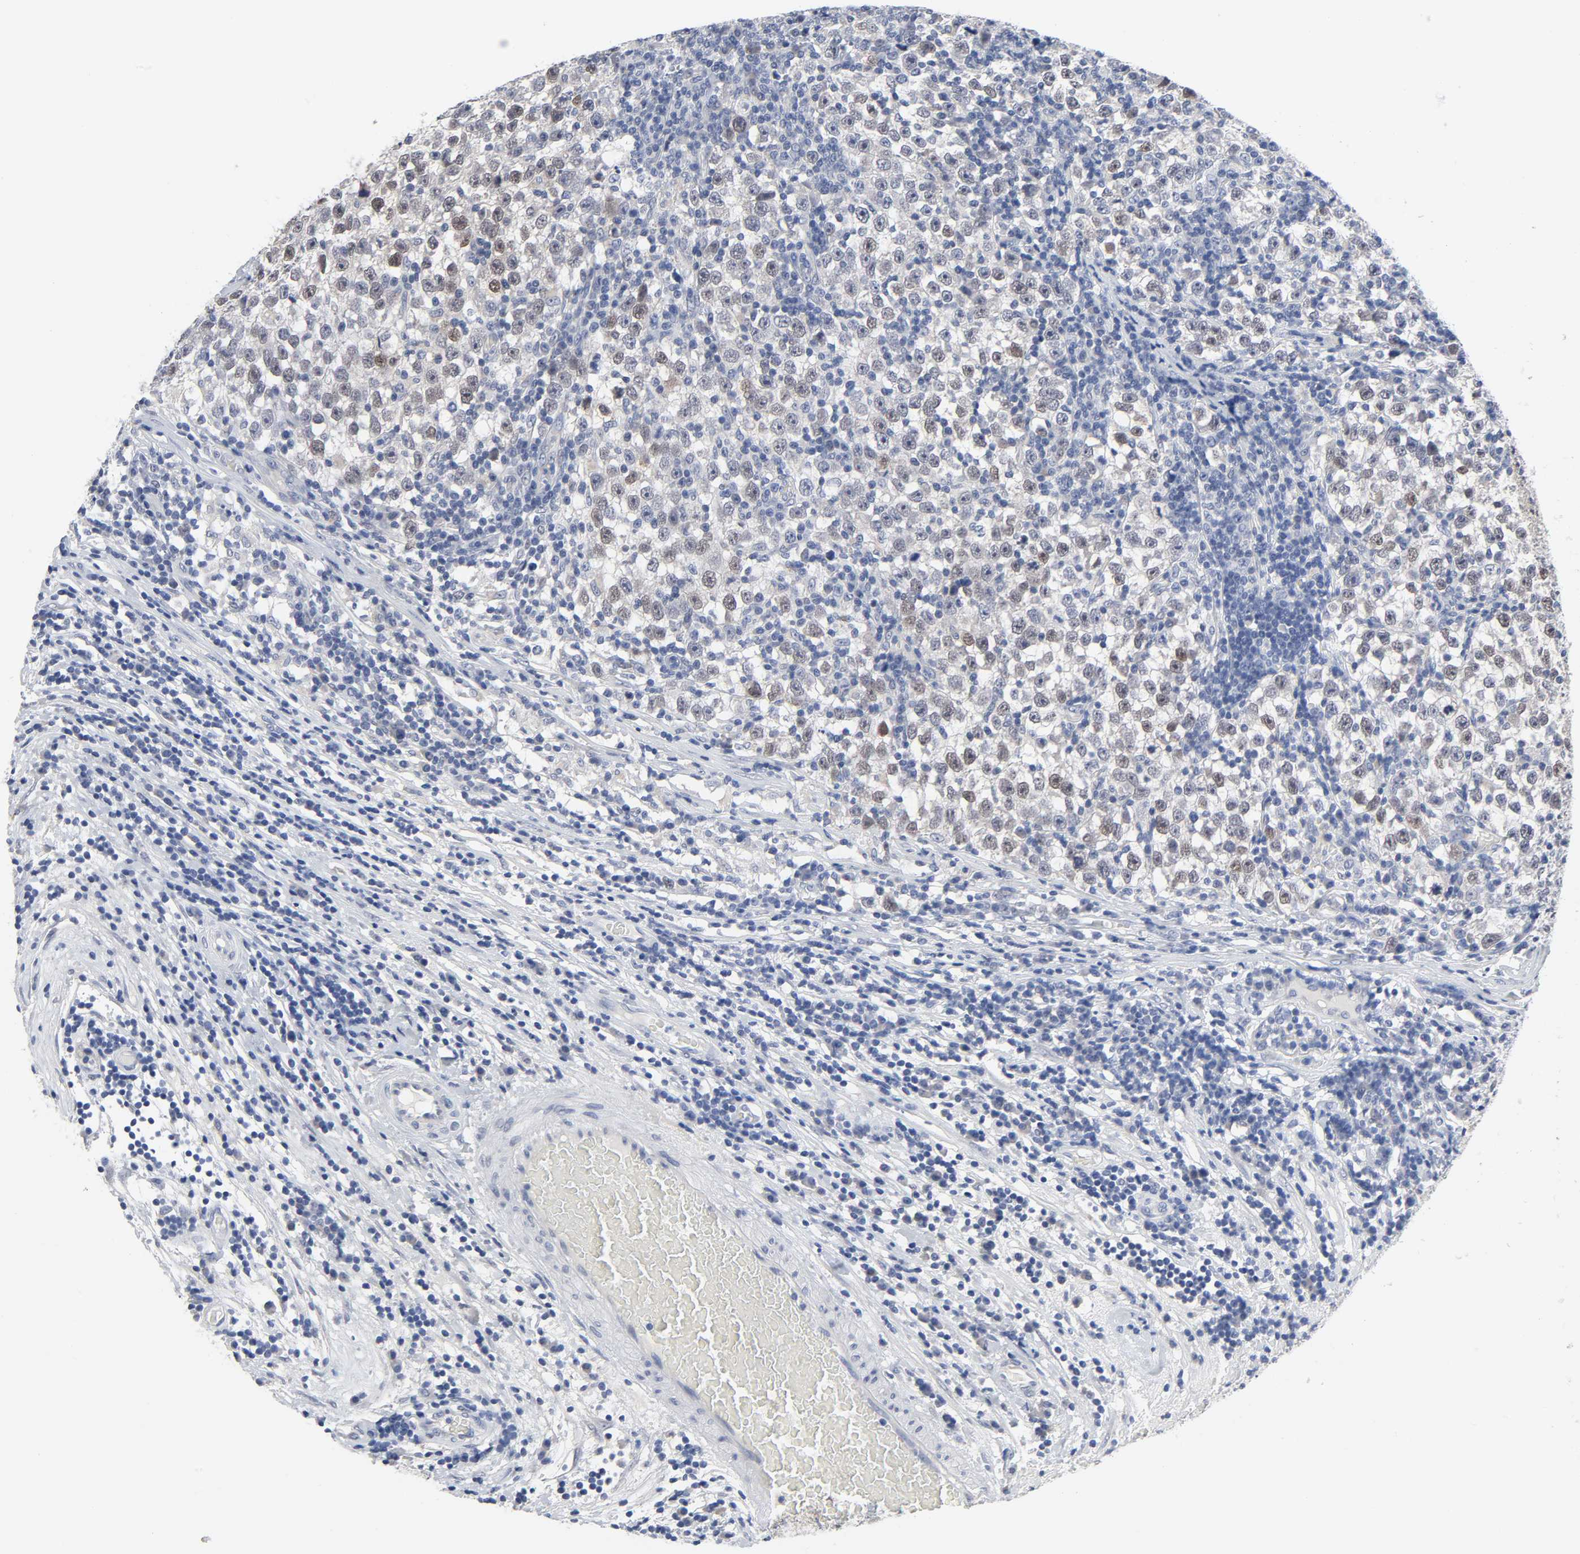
{"staining": {"intensity": "weak", "quantity": ">75%", "location": "nuclear"}, "tissue": "testis cancer", "cell_type": "Tumor cells", "image_type": "cancer", "snomed": [{"axis": "morphology", "description": "Seminoma, NOS"}, {"axis": "topography", "description": "Testis"}], "caption": "This photomicrograph reveals seminoma (testis) stained with immunohistochemistry (IHC) to label a protein in brown. The nuclear of tumor cells show weak positivity for the protein. Nuclei are counter-stained blue.", "gene": "SALL2", "patient": {"sex": "male", "age": 43}}